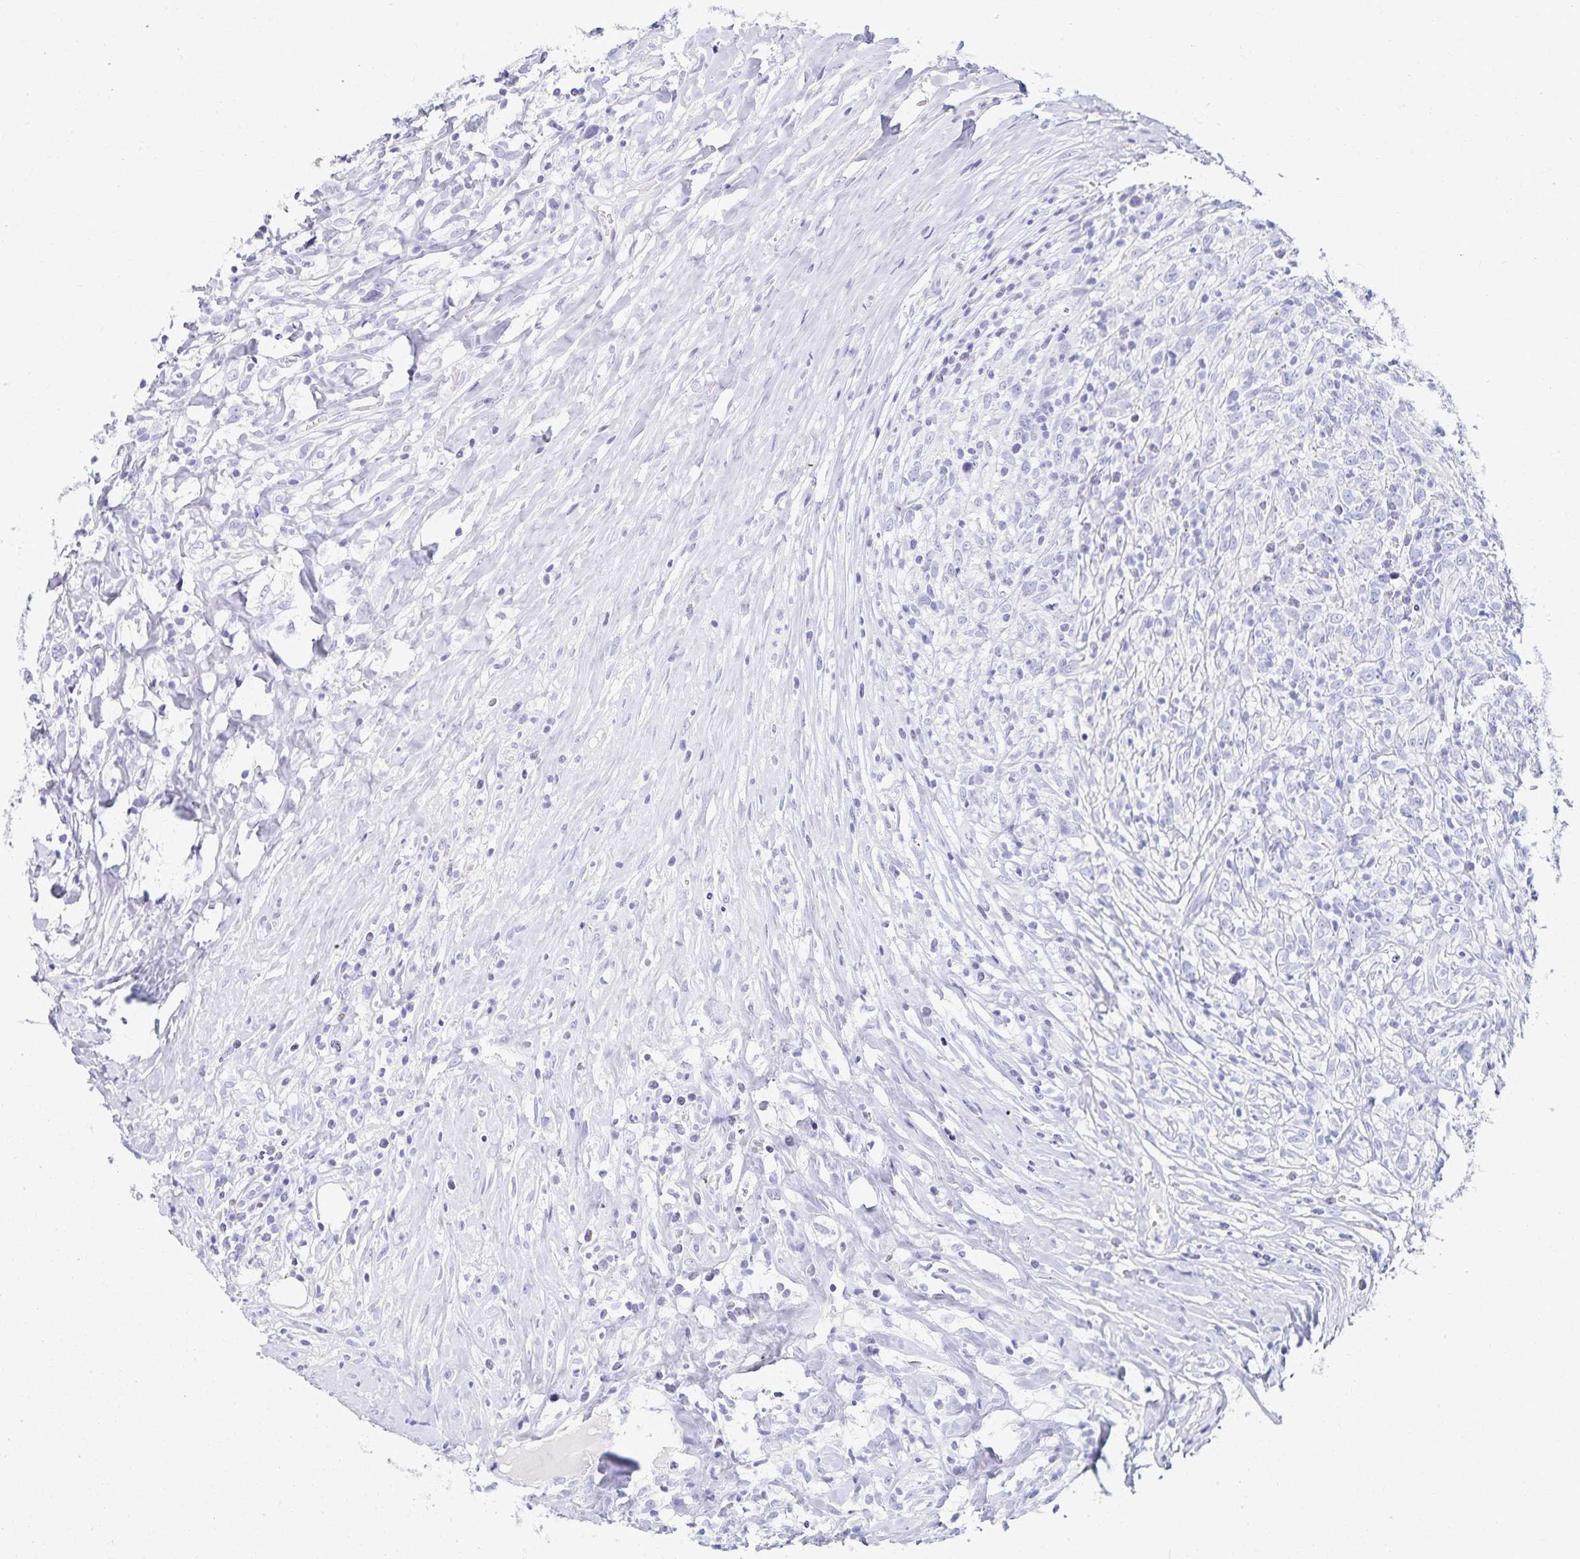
{"staining": {"intensity": "negative", "quantity": "none", "location": "none"}, "tissue": "lymphoma", "cell_type": "Tumor cells", "image_type": "cancer", "snomed": [{"axis": "morphology", "description": "Hodgkin's disease, NOS"}, {"axis": "topography", "description": "No Tissue"}], "caption": "DAB immunohistochemical staining of human Hodgkin's disease demonstrates no significant expression in tumor cells. (DAB (3,3'-diaminobenzidine) immunohistochemistry with hematoxylin counter stain).", "gene": "C2orf50", "patient": {"sex": "female", "age": 21}}